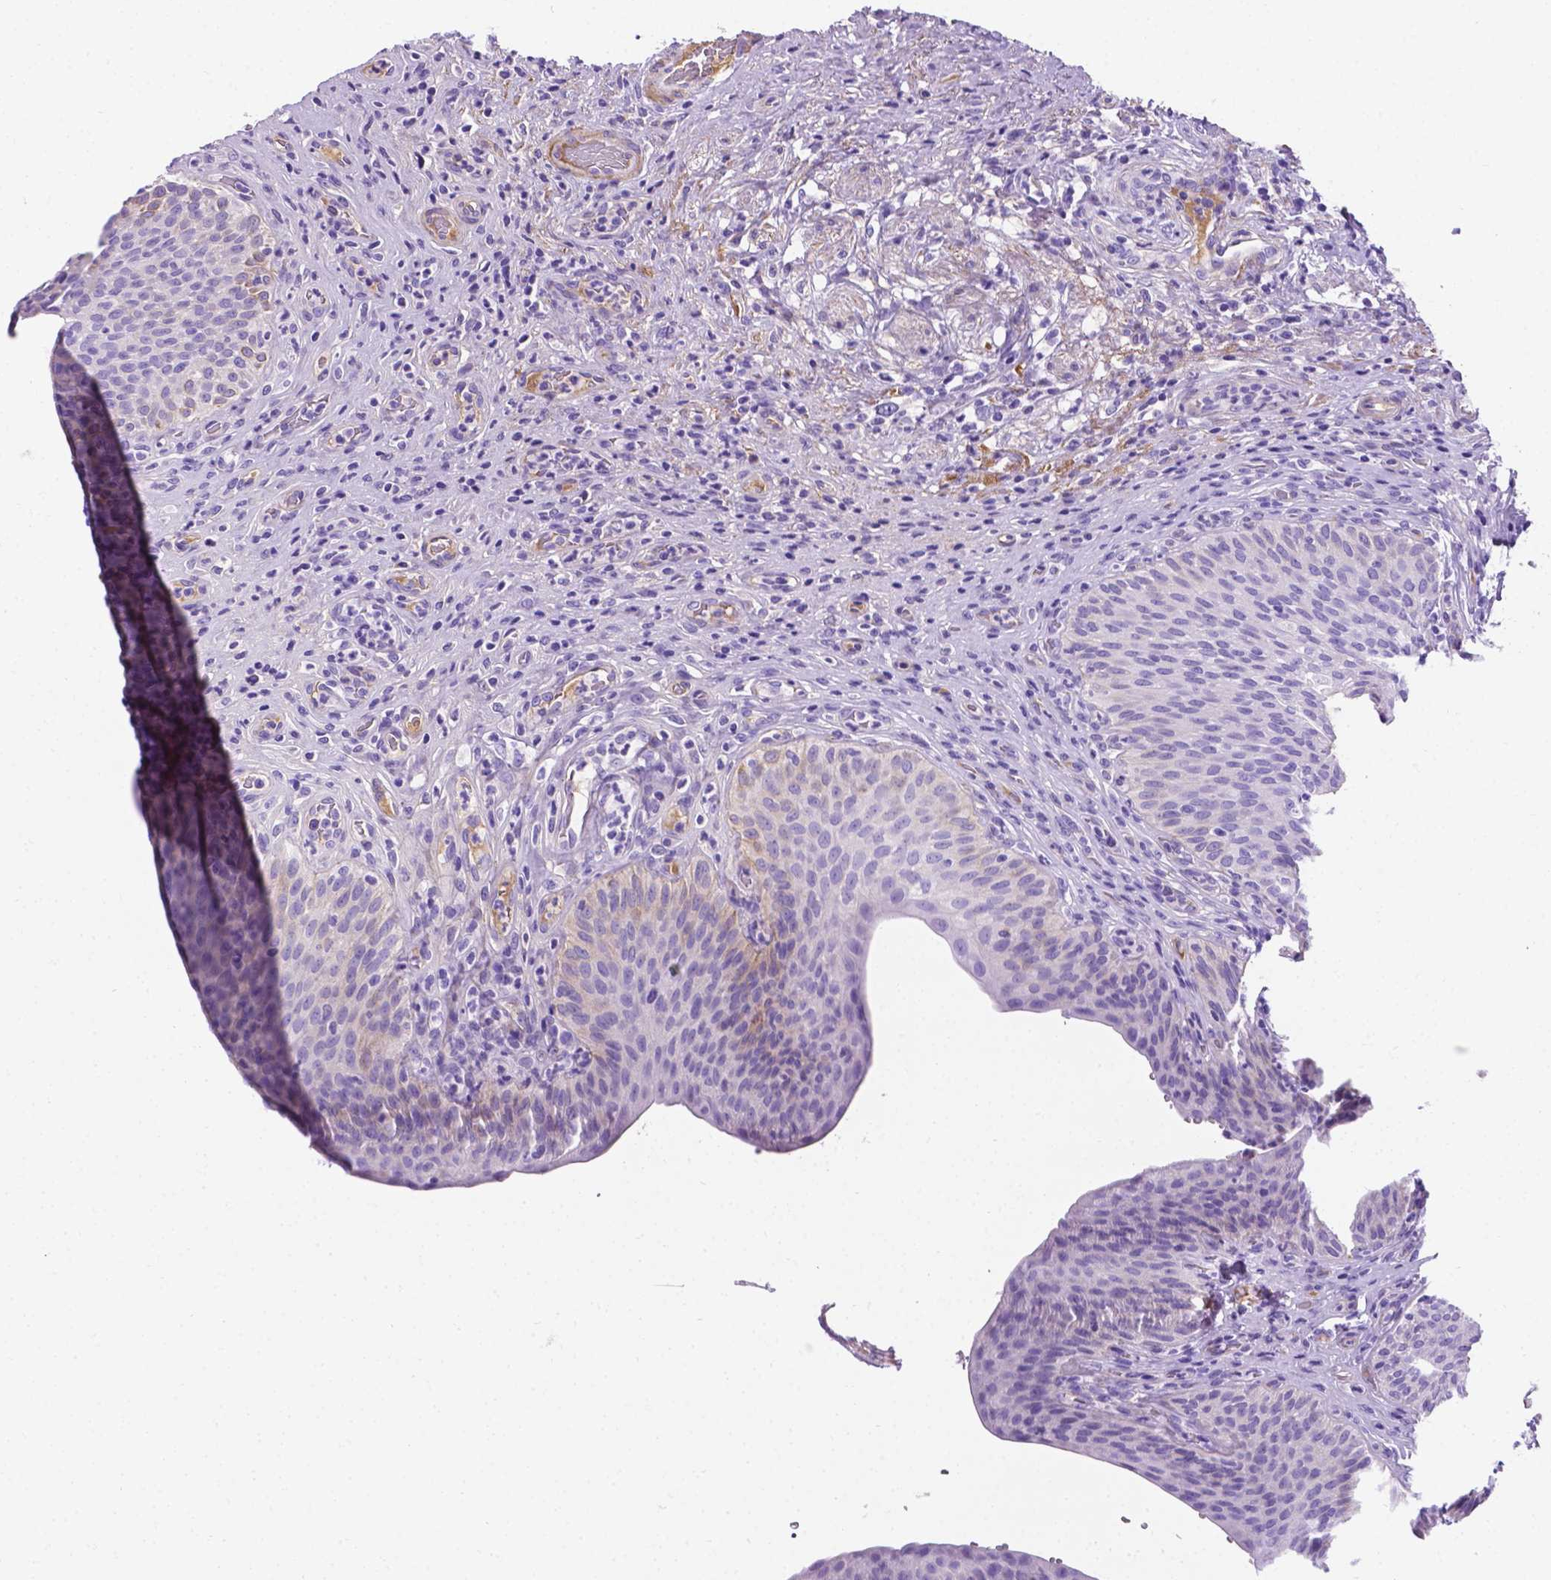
{"staining": {"intensity": "weak", "quantity": "<25%", "location": "cytoplasmic/membranous"}, "tissue": "urinary bladder", "cell_type": "Urothelial cells", "image_type": "normal", "snomed": [{"axis": "morphology", "description": "Normal tissue, NOS"}, {"axis": "topography", "description": "Urinary bladder"}, {"axis": "topography", "description": "Peripheral nerve tissue"}], "caption": "Immunohistochemistry (IHC) image of benign urinary bladder: human urinary bladder stained with DAB reveals no significant protein staining in urothelial cells.", "gene": "APOE", "patient": {"sex": "male", "age": 66}}